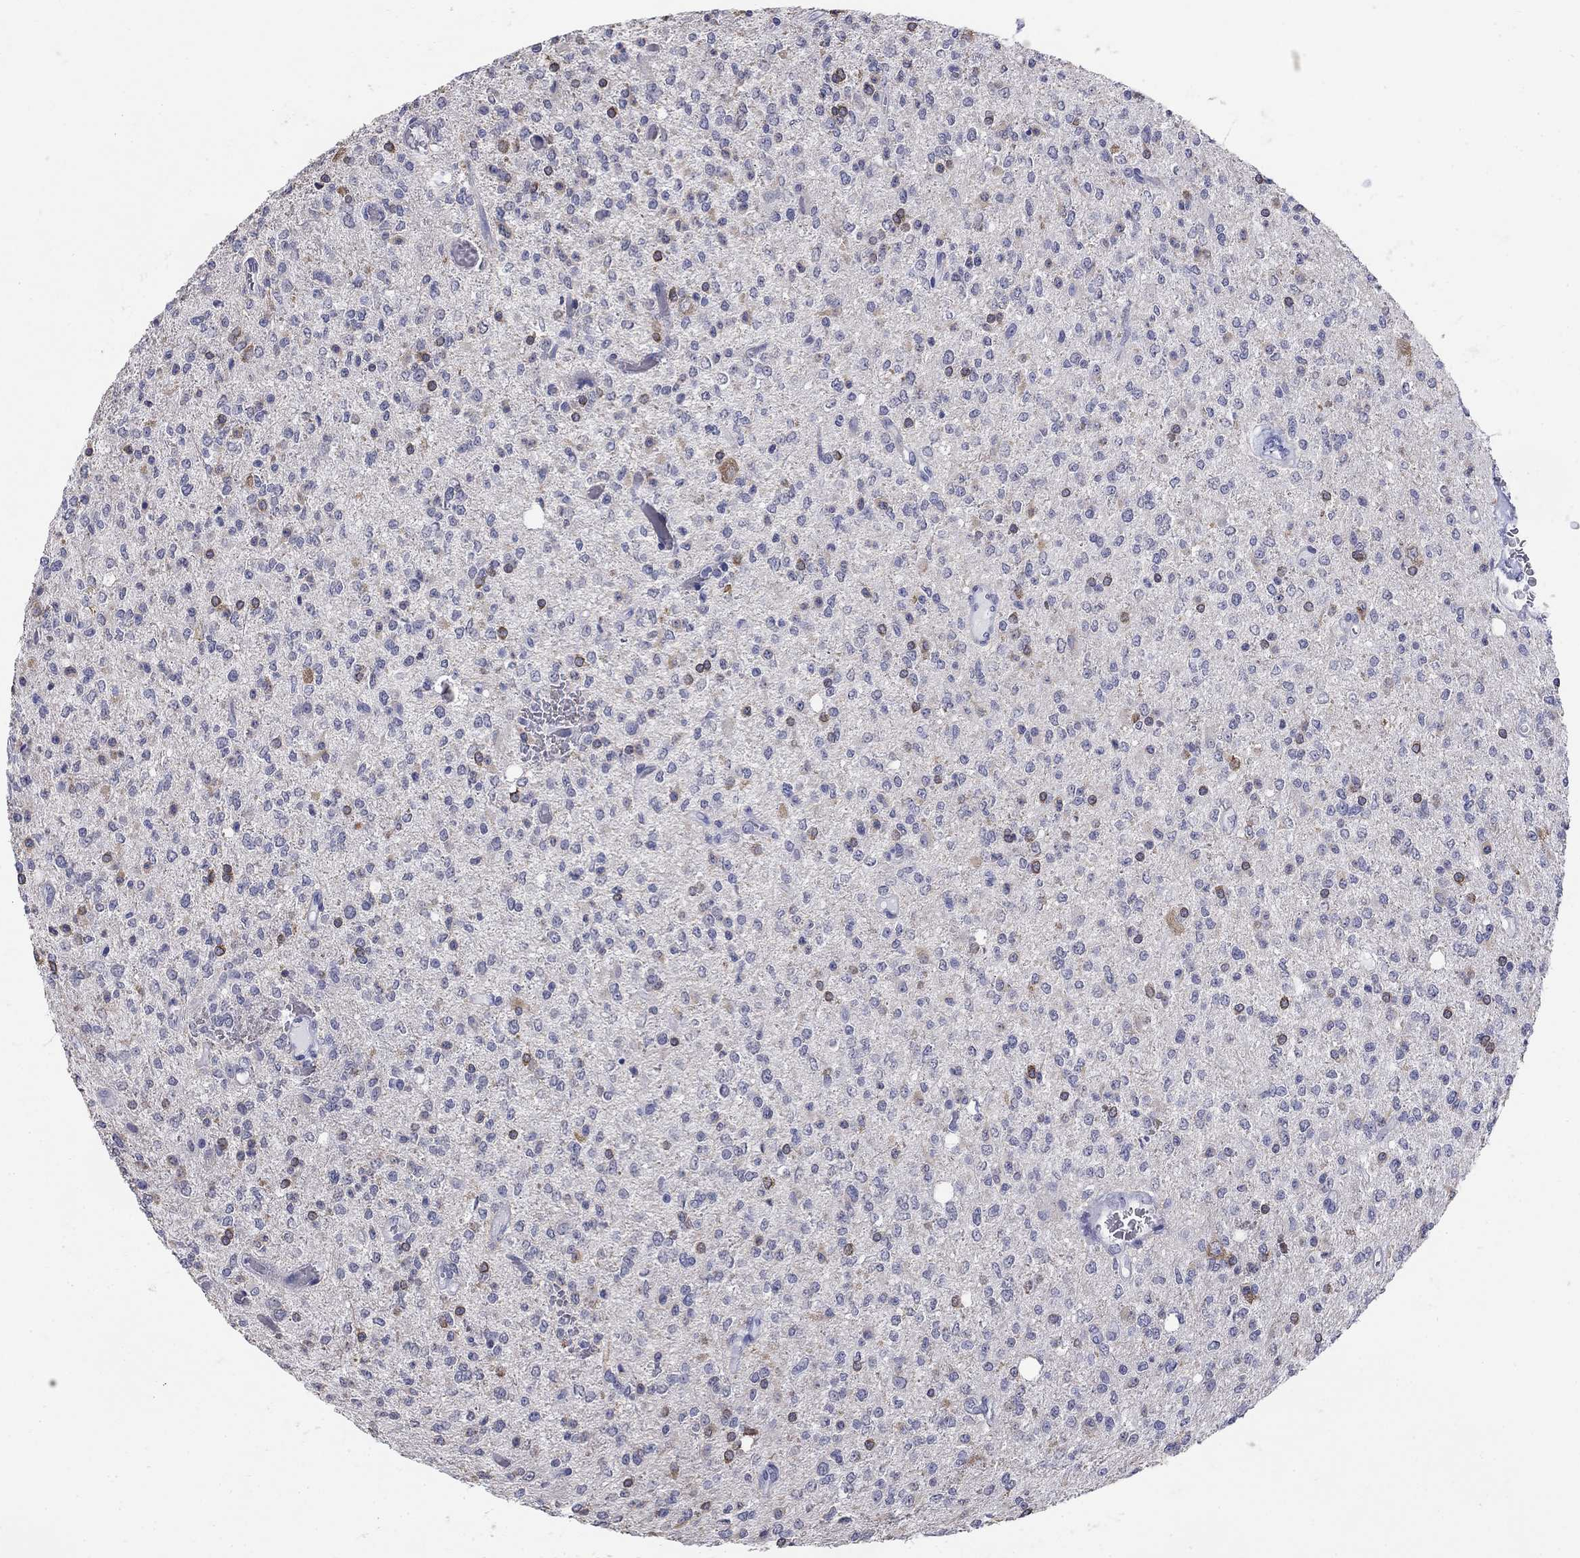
{"staining": {"intensity": "negative", "quantity": "none", "location": "none"}, "tissue": "glioma", "cell_type": "Tumor cells", "image_type": "cancer", "snomed": [{"axis": "morphology", "description": "Glioma, malignant, Low grade"}, {"axis": "topography", "description": "Brain"}], "caption": "A high-resolution photomicrograph shows IHC staining of low-grade glioma (malignant), which reveals no significant staining in tumor cells. (DAB immunohistochemistry with hematoxylin counter stain).", "gene": "ECEL1", "patient": {"sex": "male", "age": 67}}